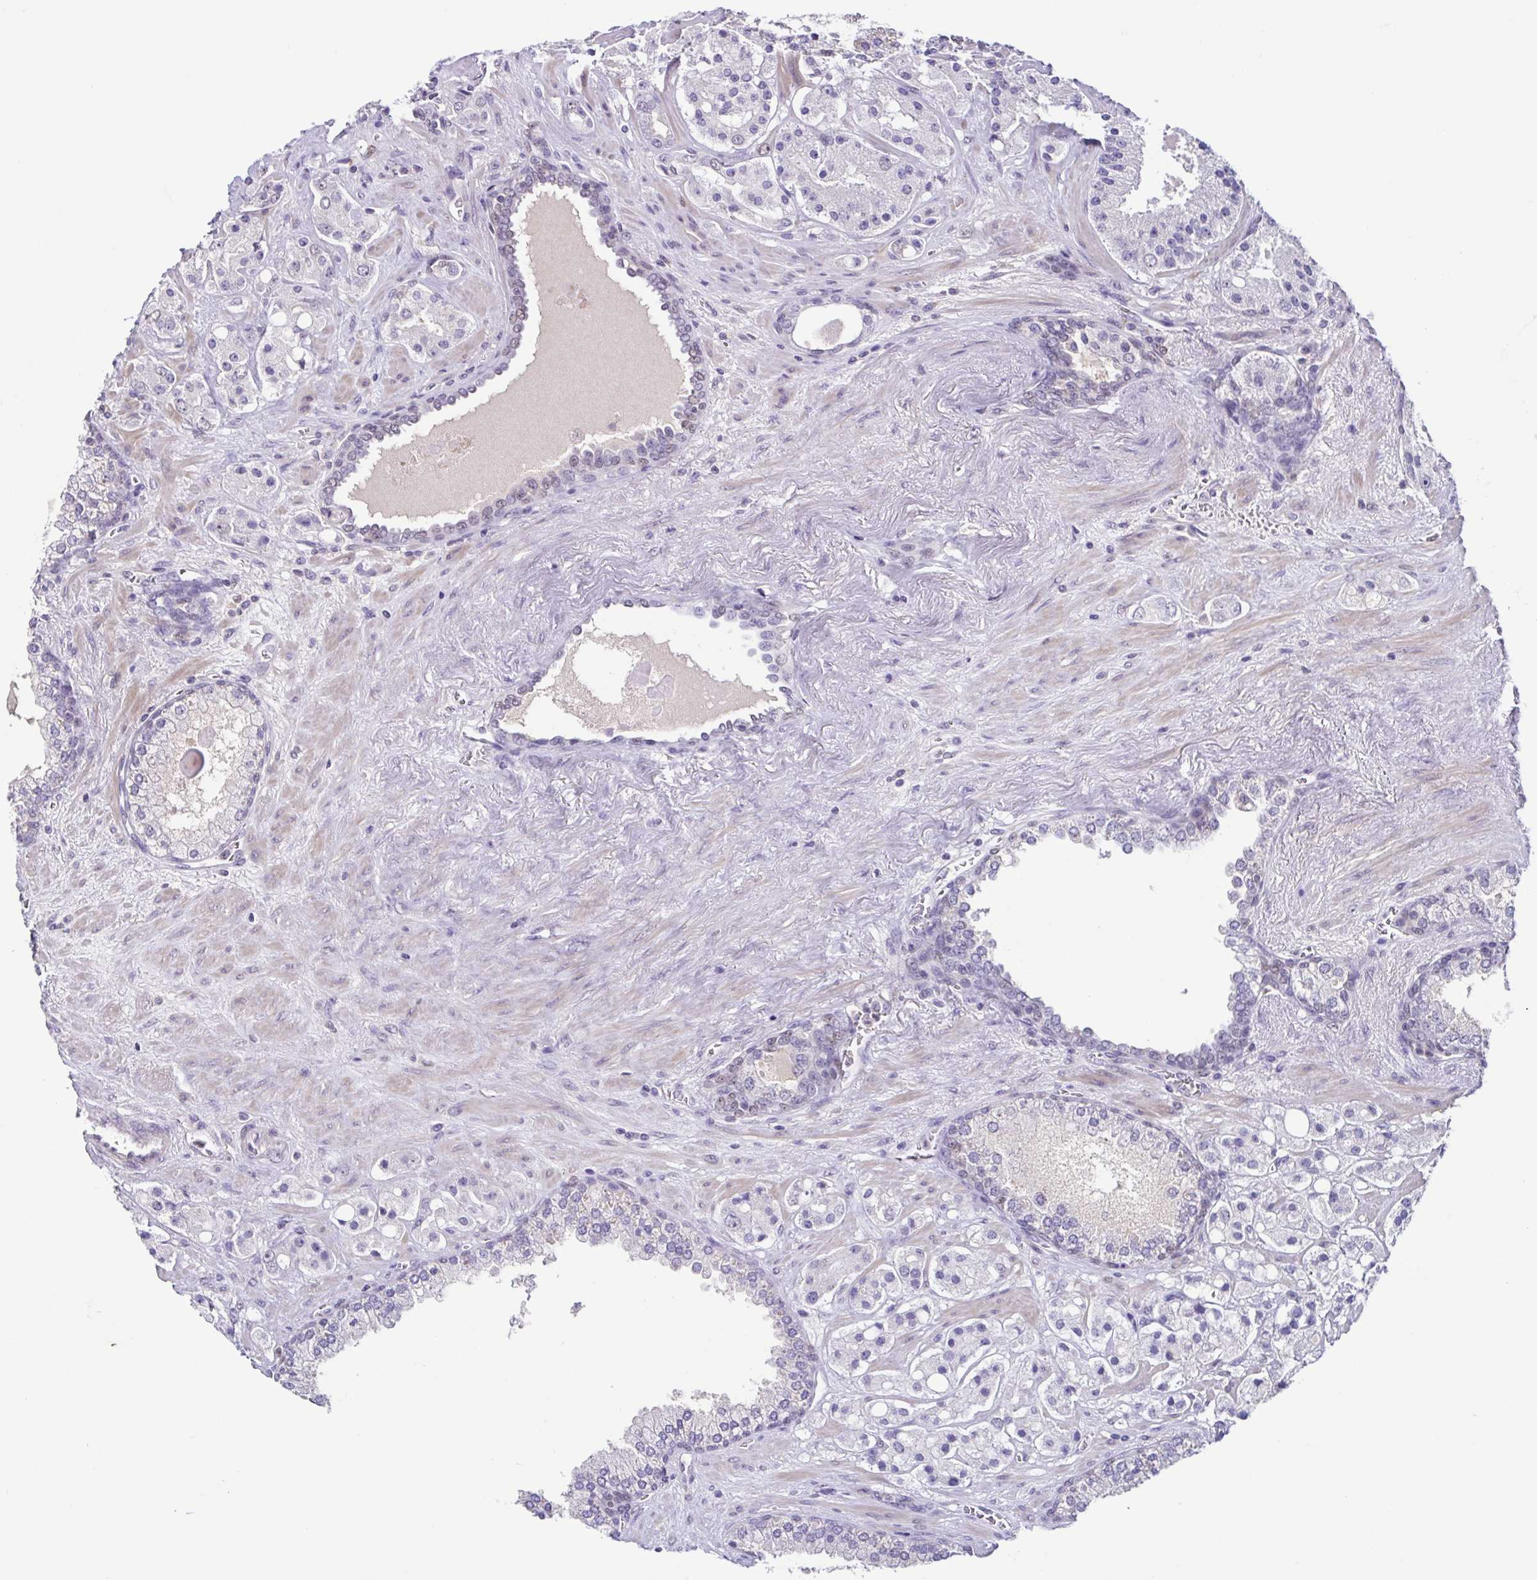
{"staining": {"intensity": "negative", "quantity": "none", "location": "none"}, "tissue": "prostate cancer", "cell_type": "Tumor cells", "image_type": "cancer", "snomed": [{"axis": "morphology", "description": "Adenocarcinoma, High grade"}, {"axis": "topography", "description": "Prostate"}], "caption": "Immunohistochemical staining of human prostate cancer (high-grade adenocarcinoma) displays no significant positivity in tumor cells. (Stains: DAB immunohistochemistry (IHC) with hematoxylin counter stain, Microscopy: brightfield microscopy at high magnification).", "gene": "ACTRT3", "patient": {"sex": "male", "age": 67}}